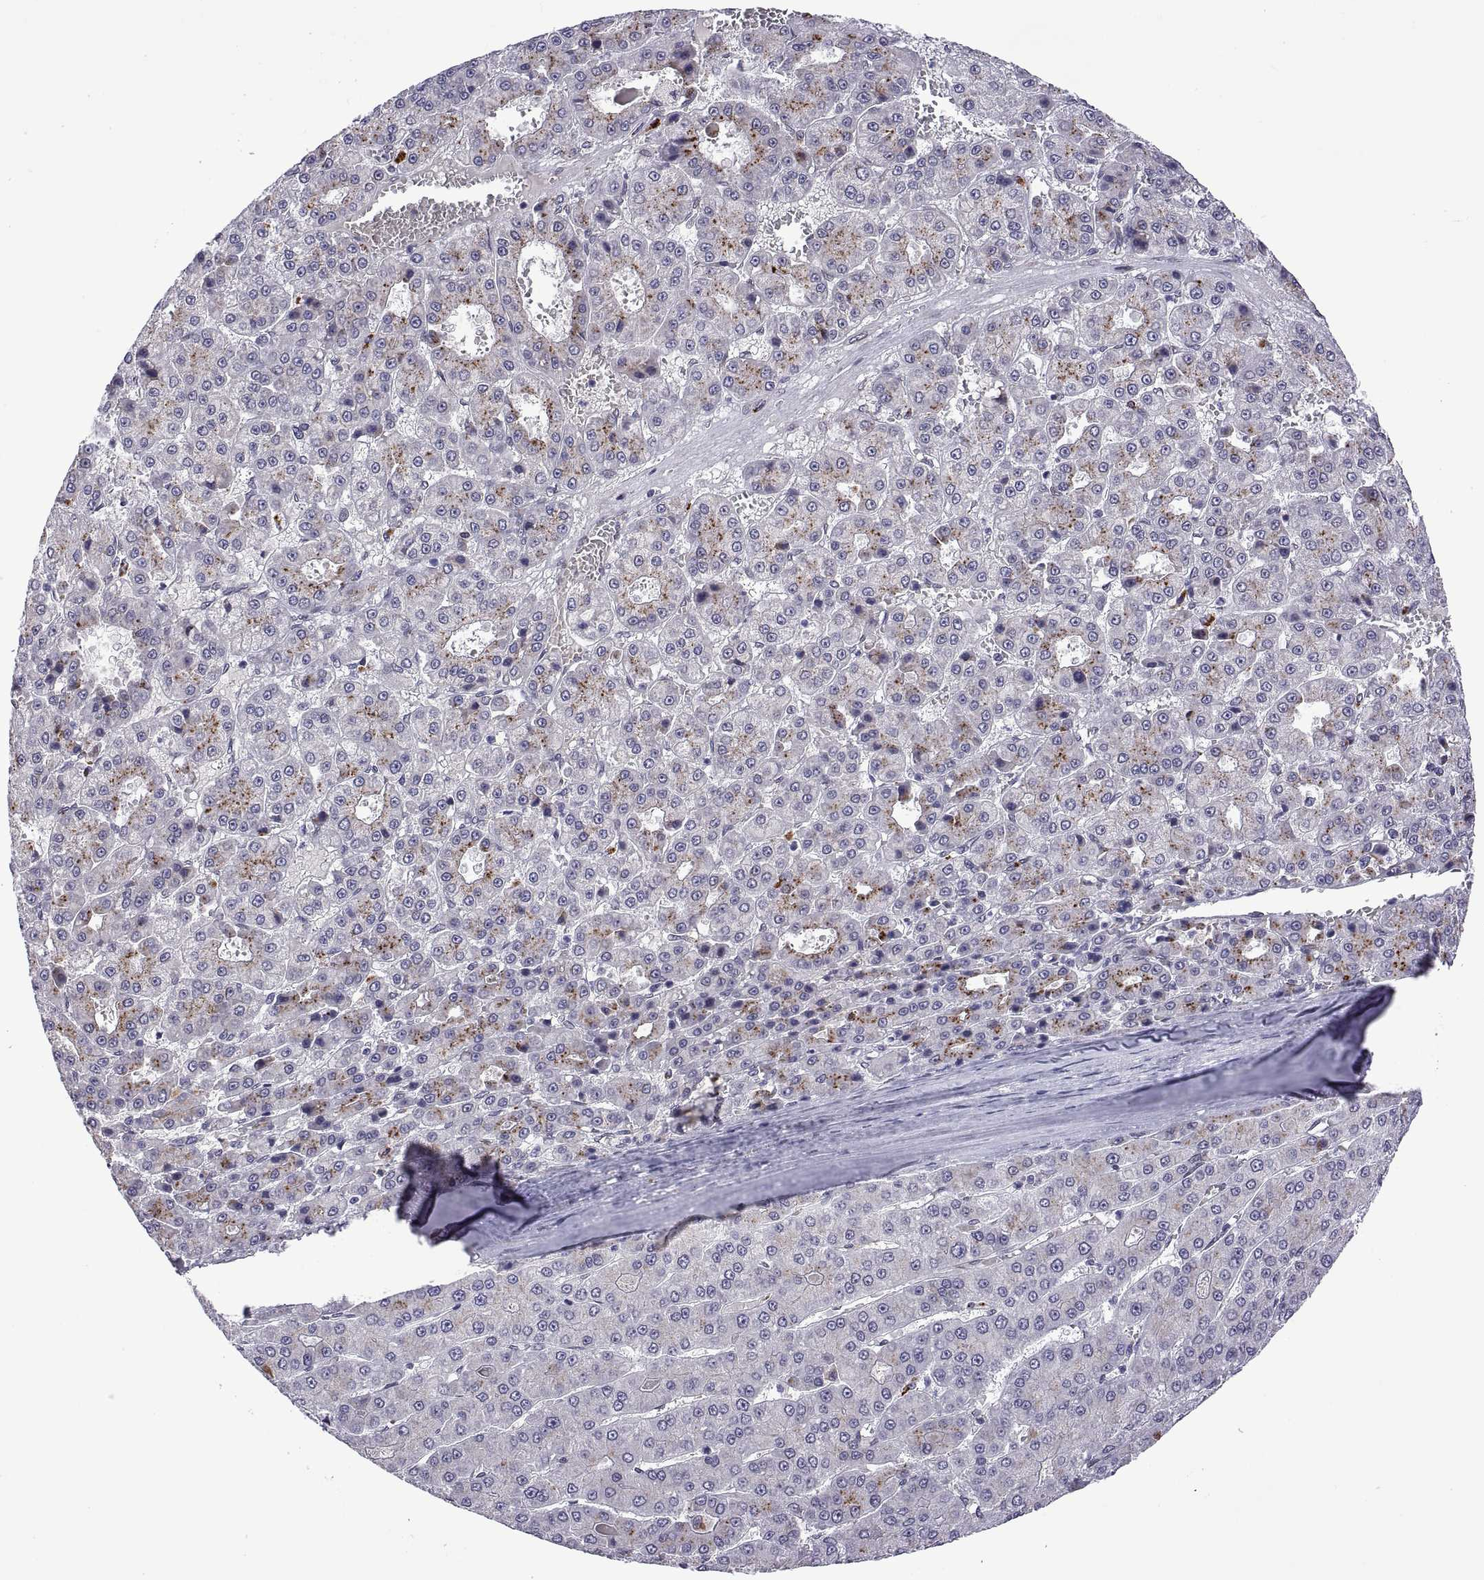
{"staining": {"intensity": "negative", "quantity": "none", "location": "none"}, "tissue": "liver cancer", "cell_type": "Tumor cells", "image_type": "cancer", "snomed": [{"axis": "morphology", "description": "Carcinoma, Hepatocellular, NOS"}, {"axis": "topography", "description": "Liver"}], "caption": "Tumor cells are negative for protein expression in human liver cancer.", "gene": "NR4A1", "patient": {"sex": "male", "age": 70}}